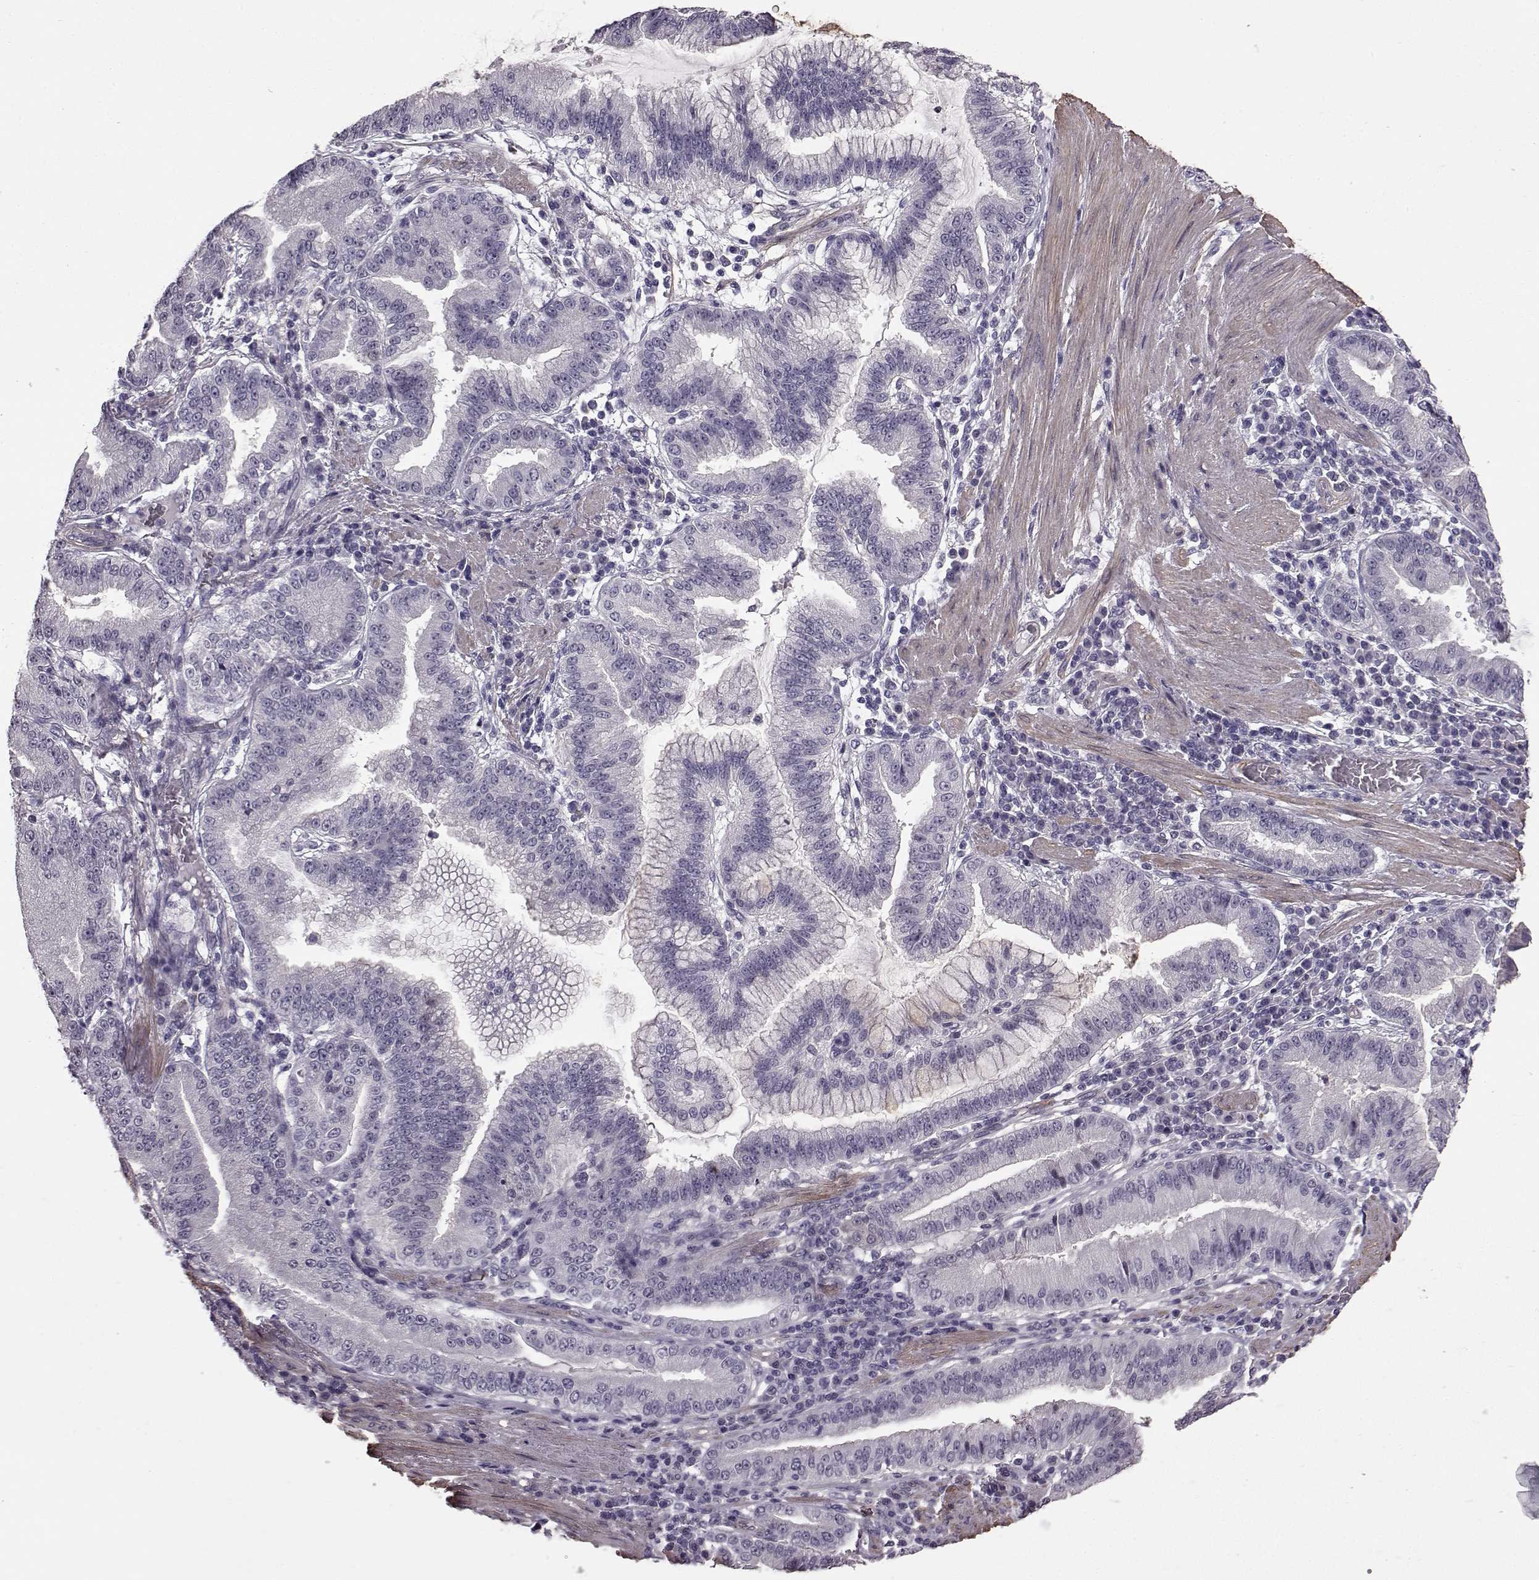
{"staining": {"intensity": "negative", "quantity": "none", "location": "none"}, "tissue": "stomach cancer", "cell_type": "Tumor cells", "image_type": "cancer", "snomed": [{"axis": "morphology", "description": "Adenocarcinoma, NOS"}, {"axis": "topography", "description": "Stomach"}], "caption": "Image shows no protein positivity in tumor cells of adenocarcinoma (stomach) tissue. (Brightfield microscopy of DAB immunohistochemistry at high magnification).", "gene": "SLCO3A1", "patient": {"sex": "male", "age": 83}}